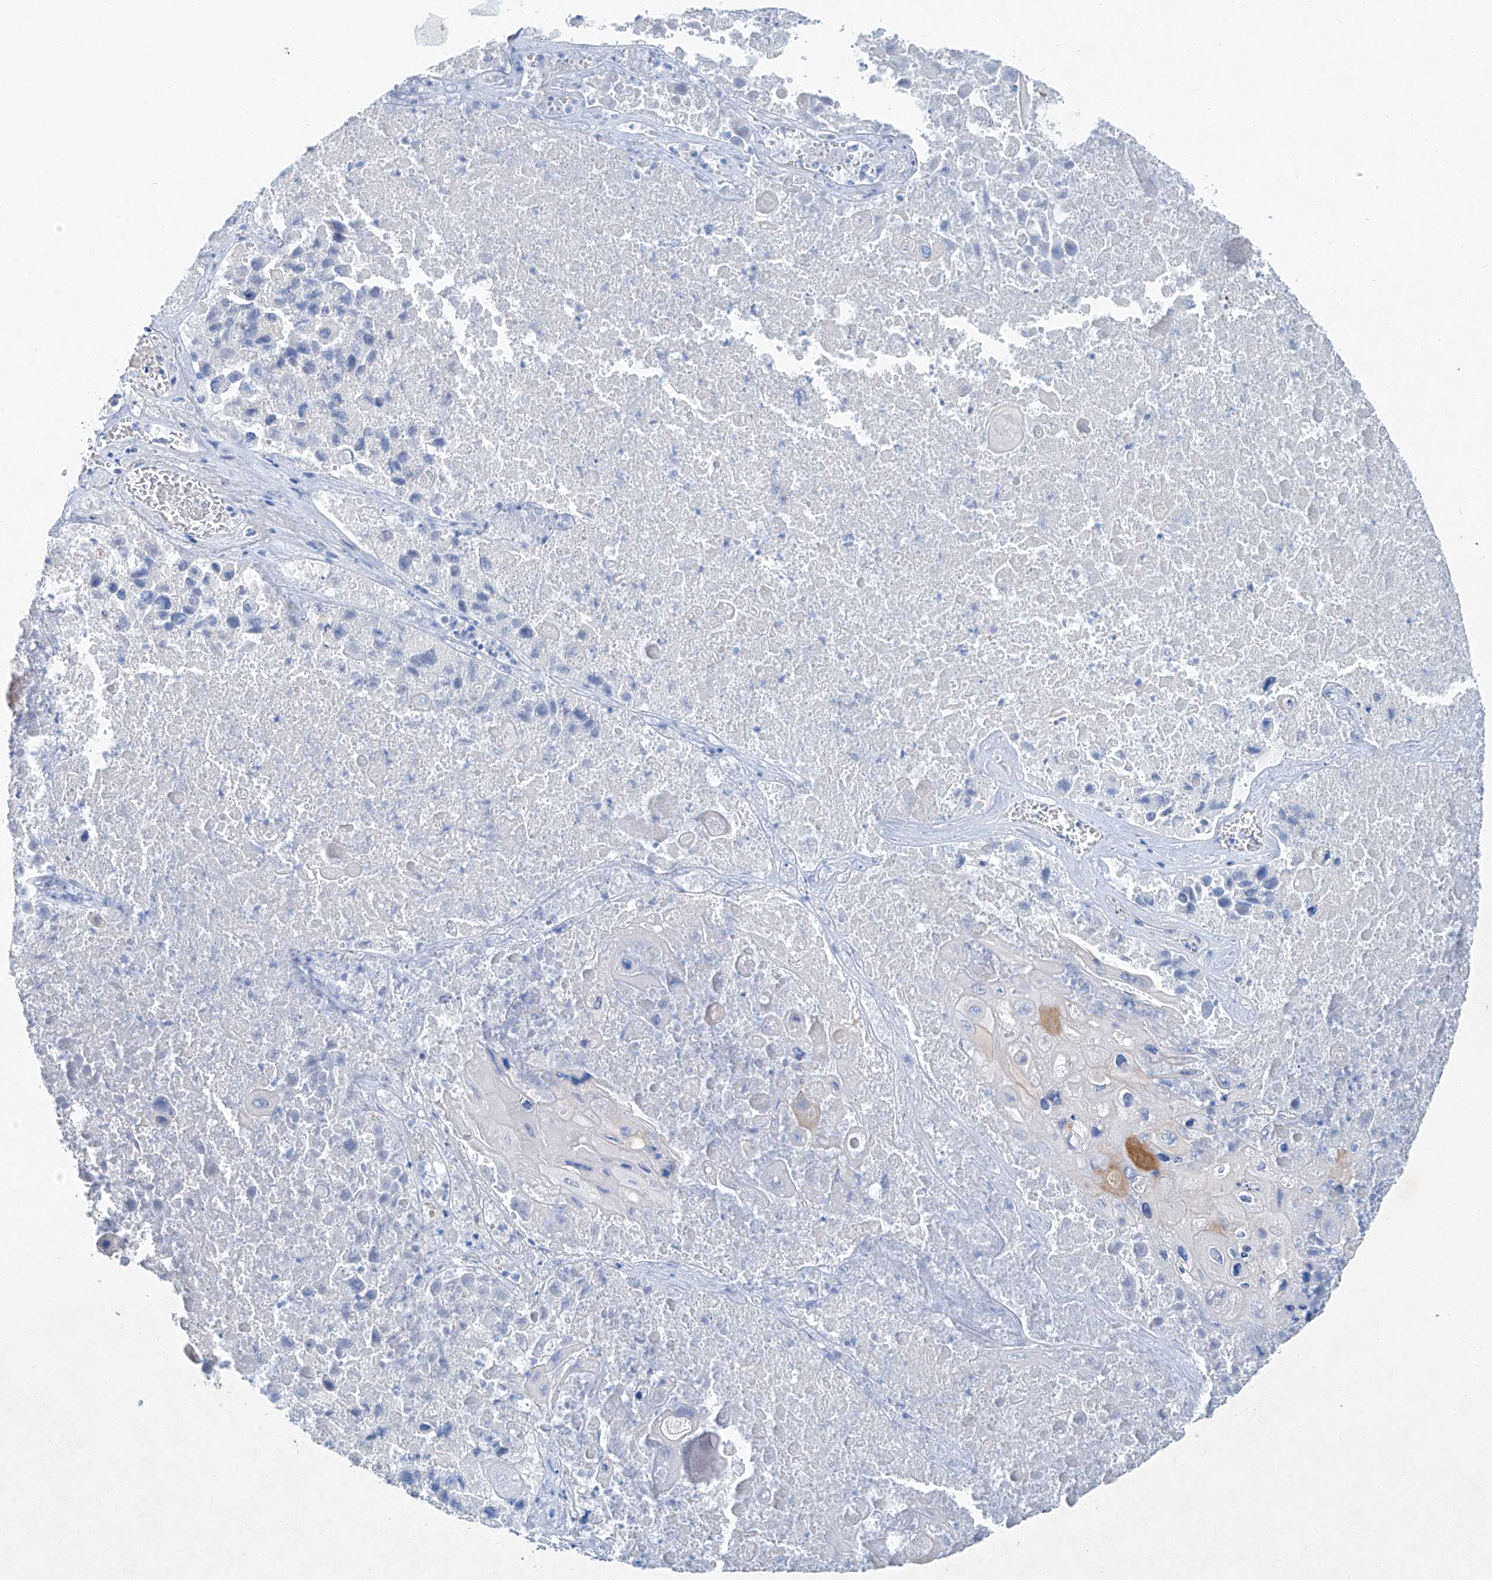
{"staining": {"intensity": "negative", "quantity": "none", "location": "none"}, "tissue": "lung cancer", "cell_type": "Tumor cells", "image_type": "cancer", "snomed": [{"axis": "morphology", "description": "Squamous cell carcinoma, NOS"}, {"axis": "topography", "description": "Lung"}], "caption": "This is an immunohistochemistry (IHC) image of squamous cell carcinoma (lung). There is no staining in tumor cells.", "gene": "C1orf87", "patient": {"sex": "male", "age": 61}}